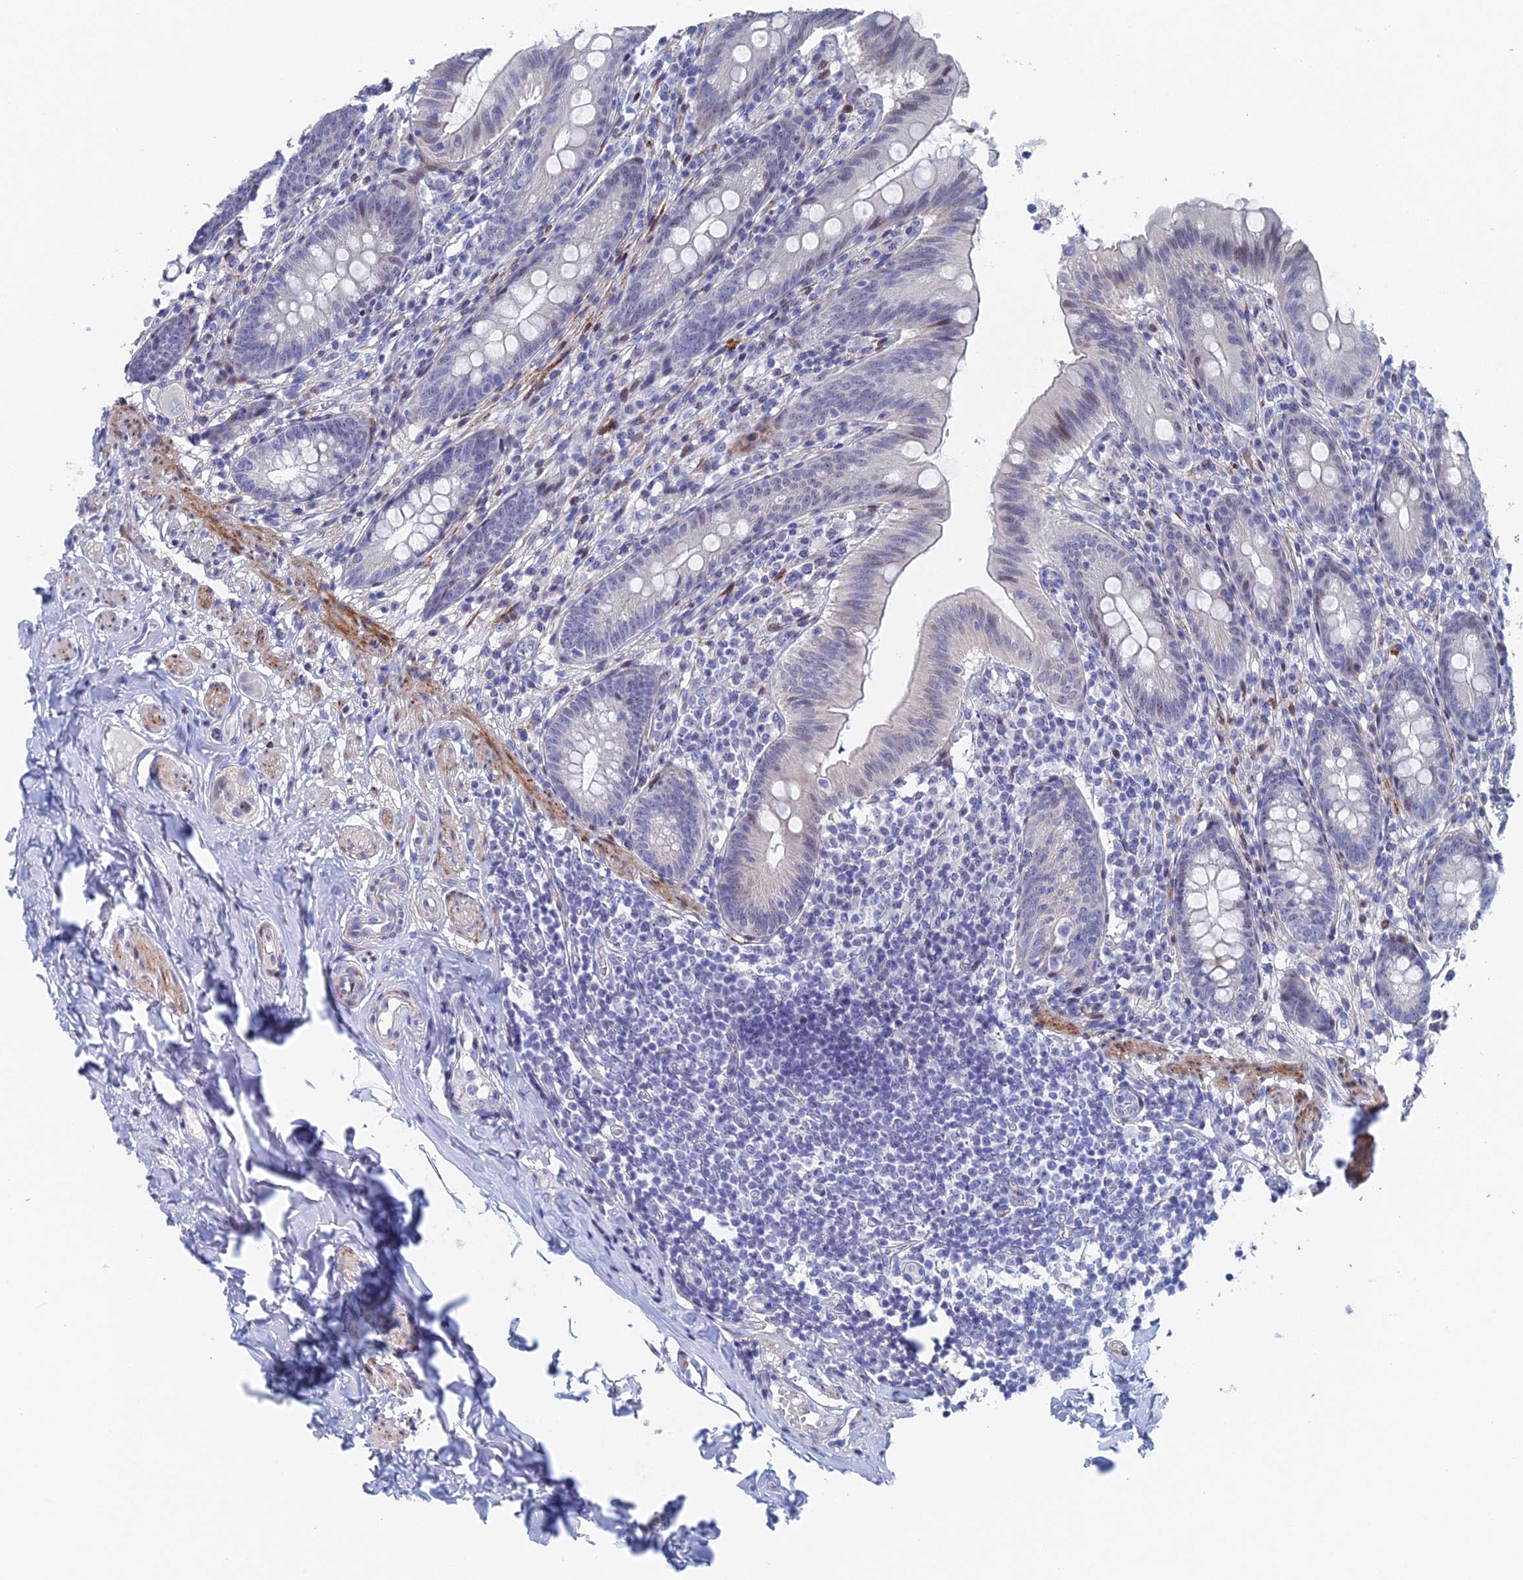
{"staining": {"intensity": "moderate", "quantity": "<25%", "location": "cytoplasmic/membranous"}, "tissue": "appendix", "cell_type": "Glandular cells", "image_type": "normal", "snomed": [{"axis": "morphology", "description": "Normal tissue, NOS"}, {"axis": "topography", "description": "Appendix"}], "caption": "Unremarkable appendix was stained to show a protein in brown. There is low levels of moderate cytoplasmic/membranous positivity in about <25% of glandular cells. The staining is performed using DAB brown chromogen to label protein expression. The nuclei are counter-stained blue using hematoxylin.", "gene": "DRGX", "patient": {"sex": "male", "age": 55}}